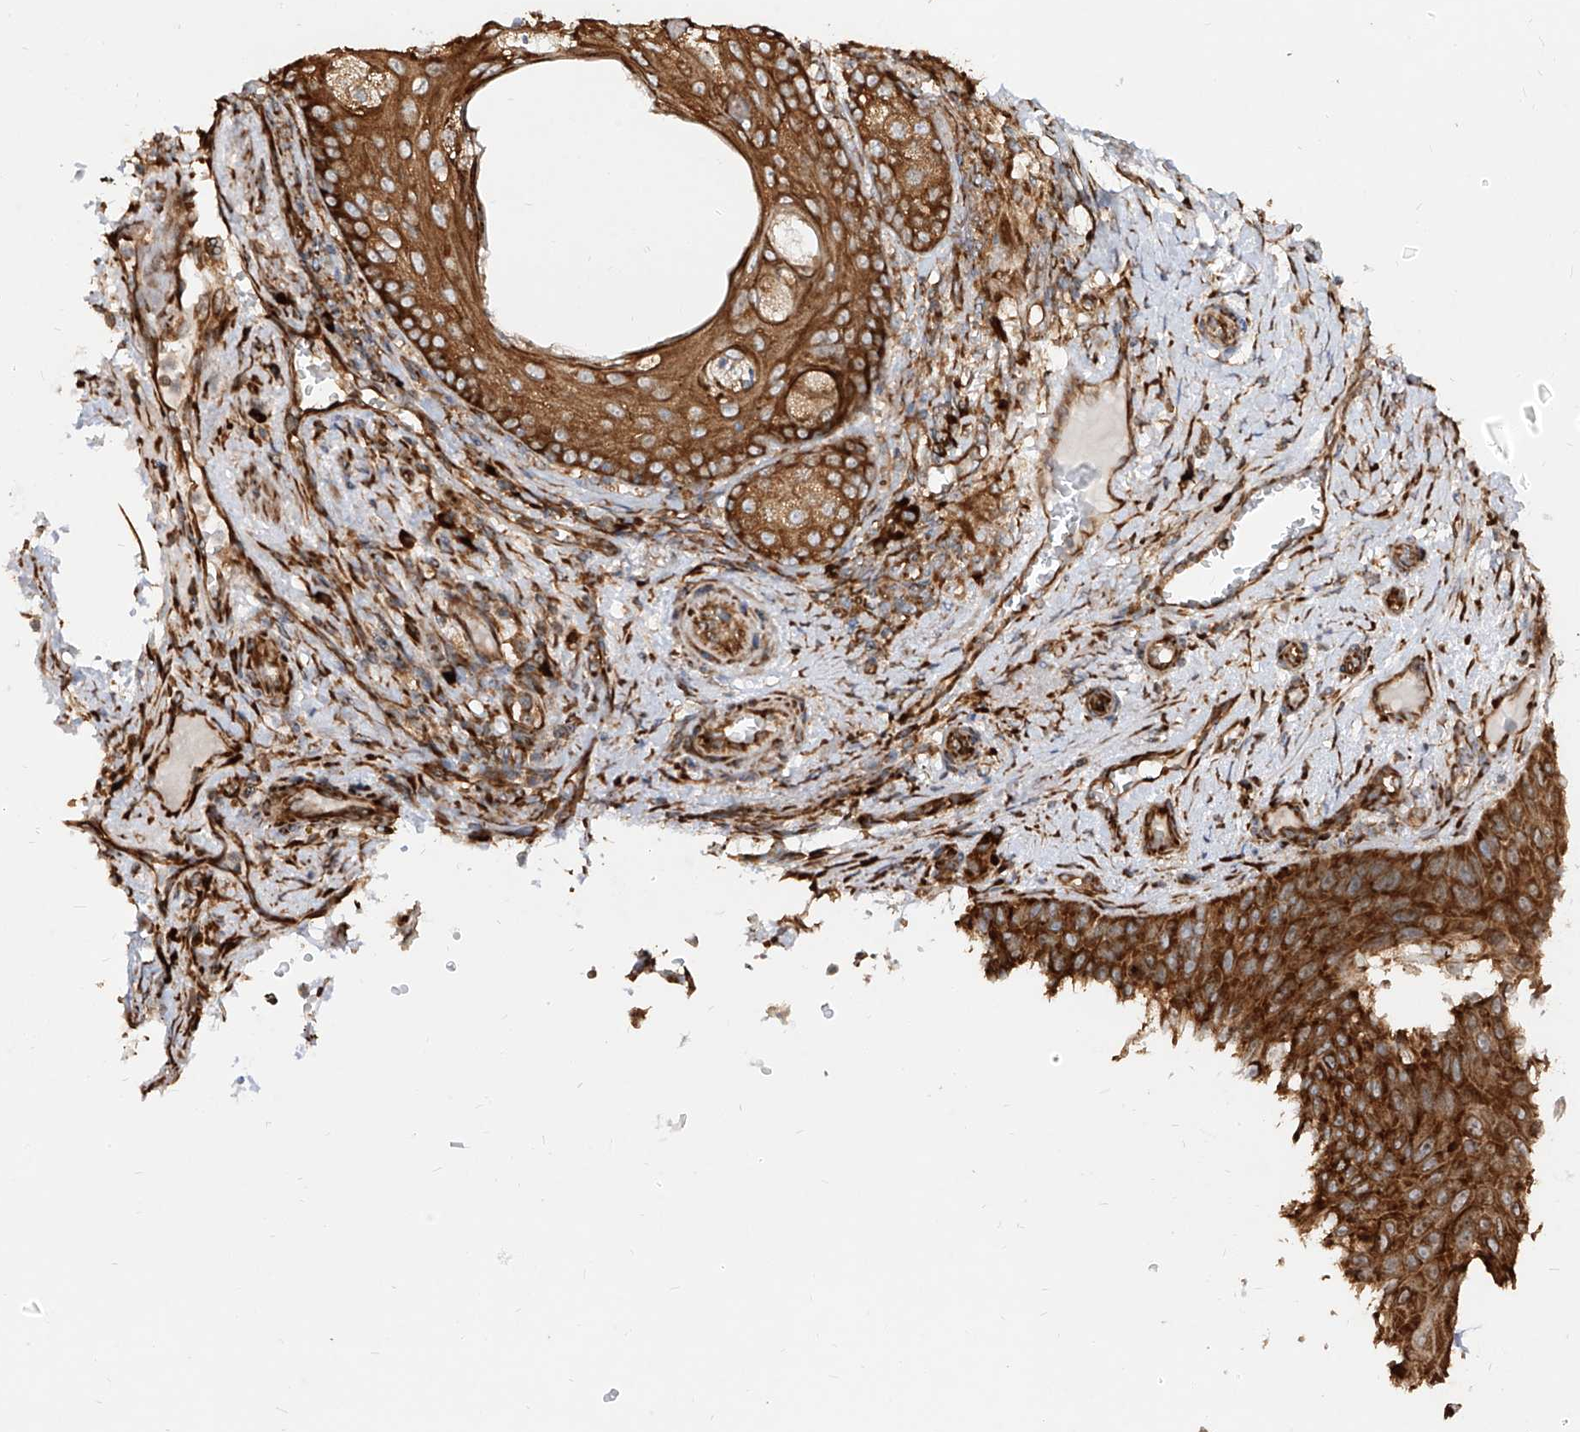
{"staining": {"intensity": "strong", "quantity": ">75%", "location": "cytoplasmic/membranous"}, "tissue": "skin cancer", "cell_type": "Tumor cells", "image_type": "cancer", "snomed": [{"axis": "morphology", "description": "Squamous cell carcinoma, NOS"}, {"axis": "topography", "description": "Skin"}], "caption": "The image reveals immunohistochemical staining of skin cancer (squamous cell carcinoma). There is strong cytoplasmic/membranous positivity is seen in approximately >75% of tumor cells. (brown staining indicates protein expression, while blue staining denotes nuclei).", "gene": "RPS25", "patient": {"sex": "female", "age": 88}}